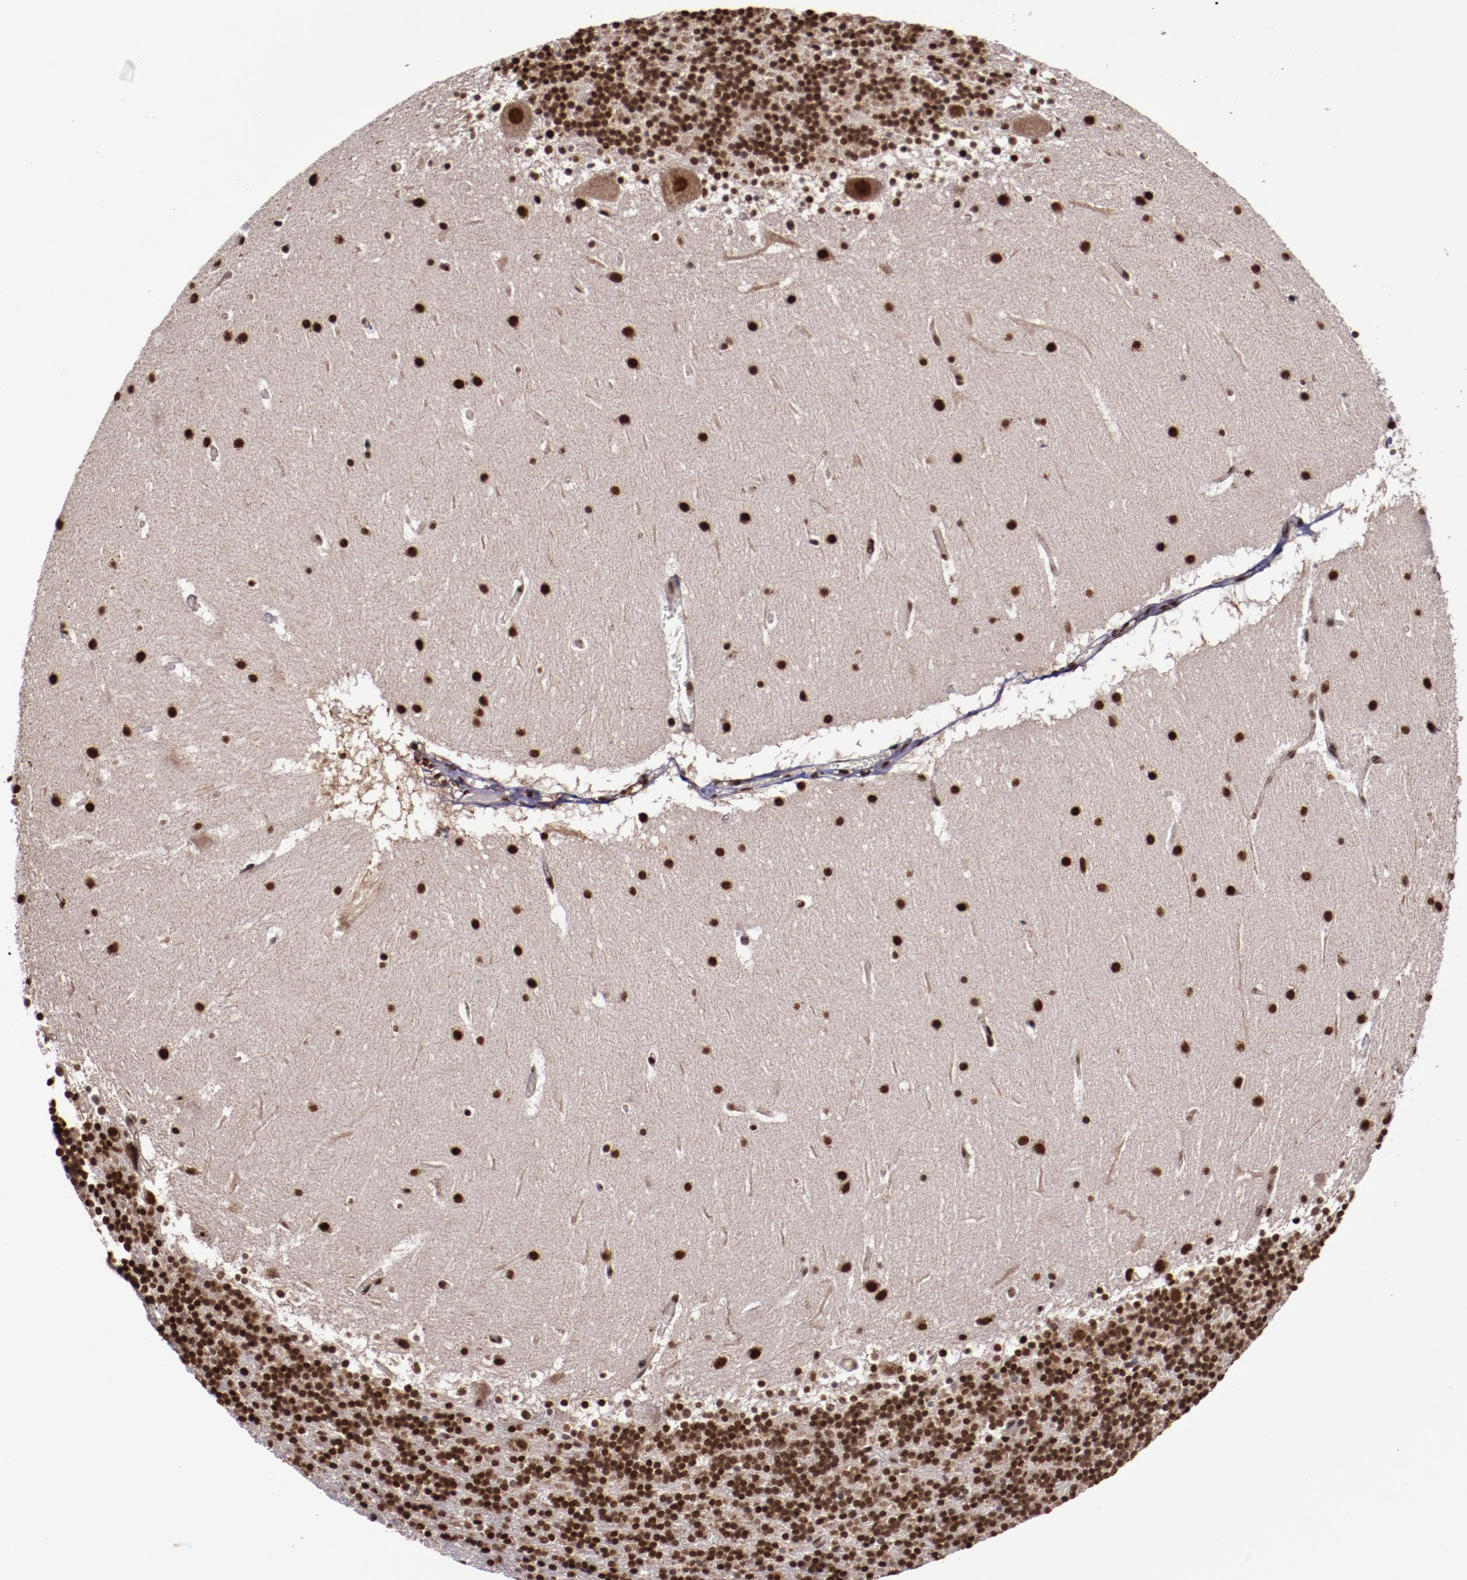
{"staining": {"intensity": "moderate", "quantity": ">75%", "location": "nuclear"}, "tissue": "cerebellum", "cell_type": "Cells in granular layer", "image_type": "normal", "snomed": [{"axis": "morphology", "description": "Normal tissue, NOS"}, {"axis": "topography", "description": "Cerebellum"}], "caption": "Immunohistochemical staining of unremarkable human cerebellum displays >75% levels of moderate nuclear protein positivity in about >75% of cells in granular layer. The staining is performed using DAB brown chromogen to label protein expression. The nuclei are counter-stained blue using hematoxylin.", "gene": "CECR2", "patient": {"sex": "male", "age": 45}}